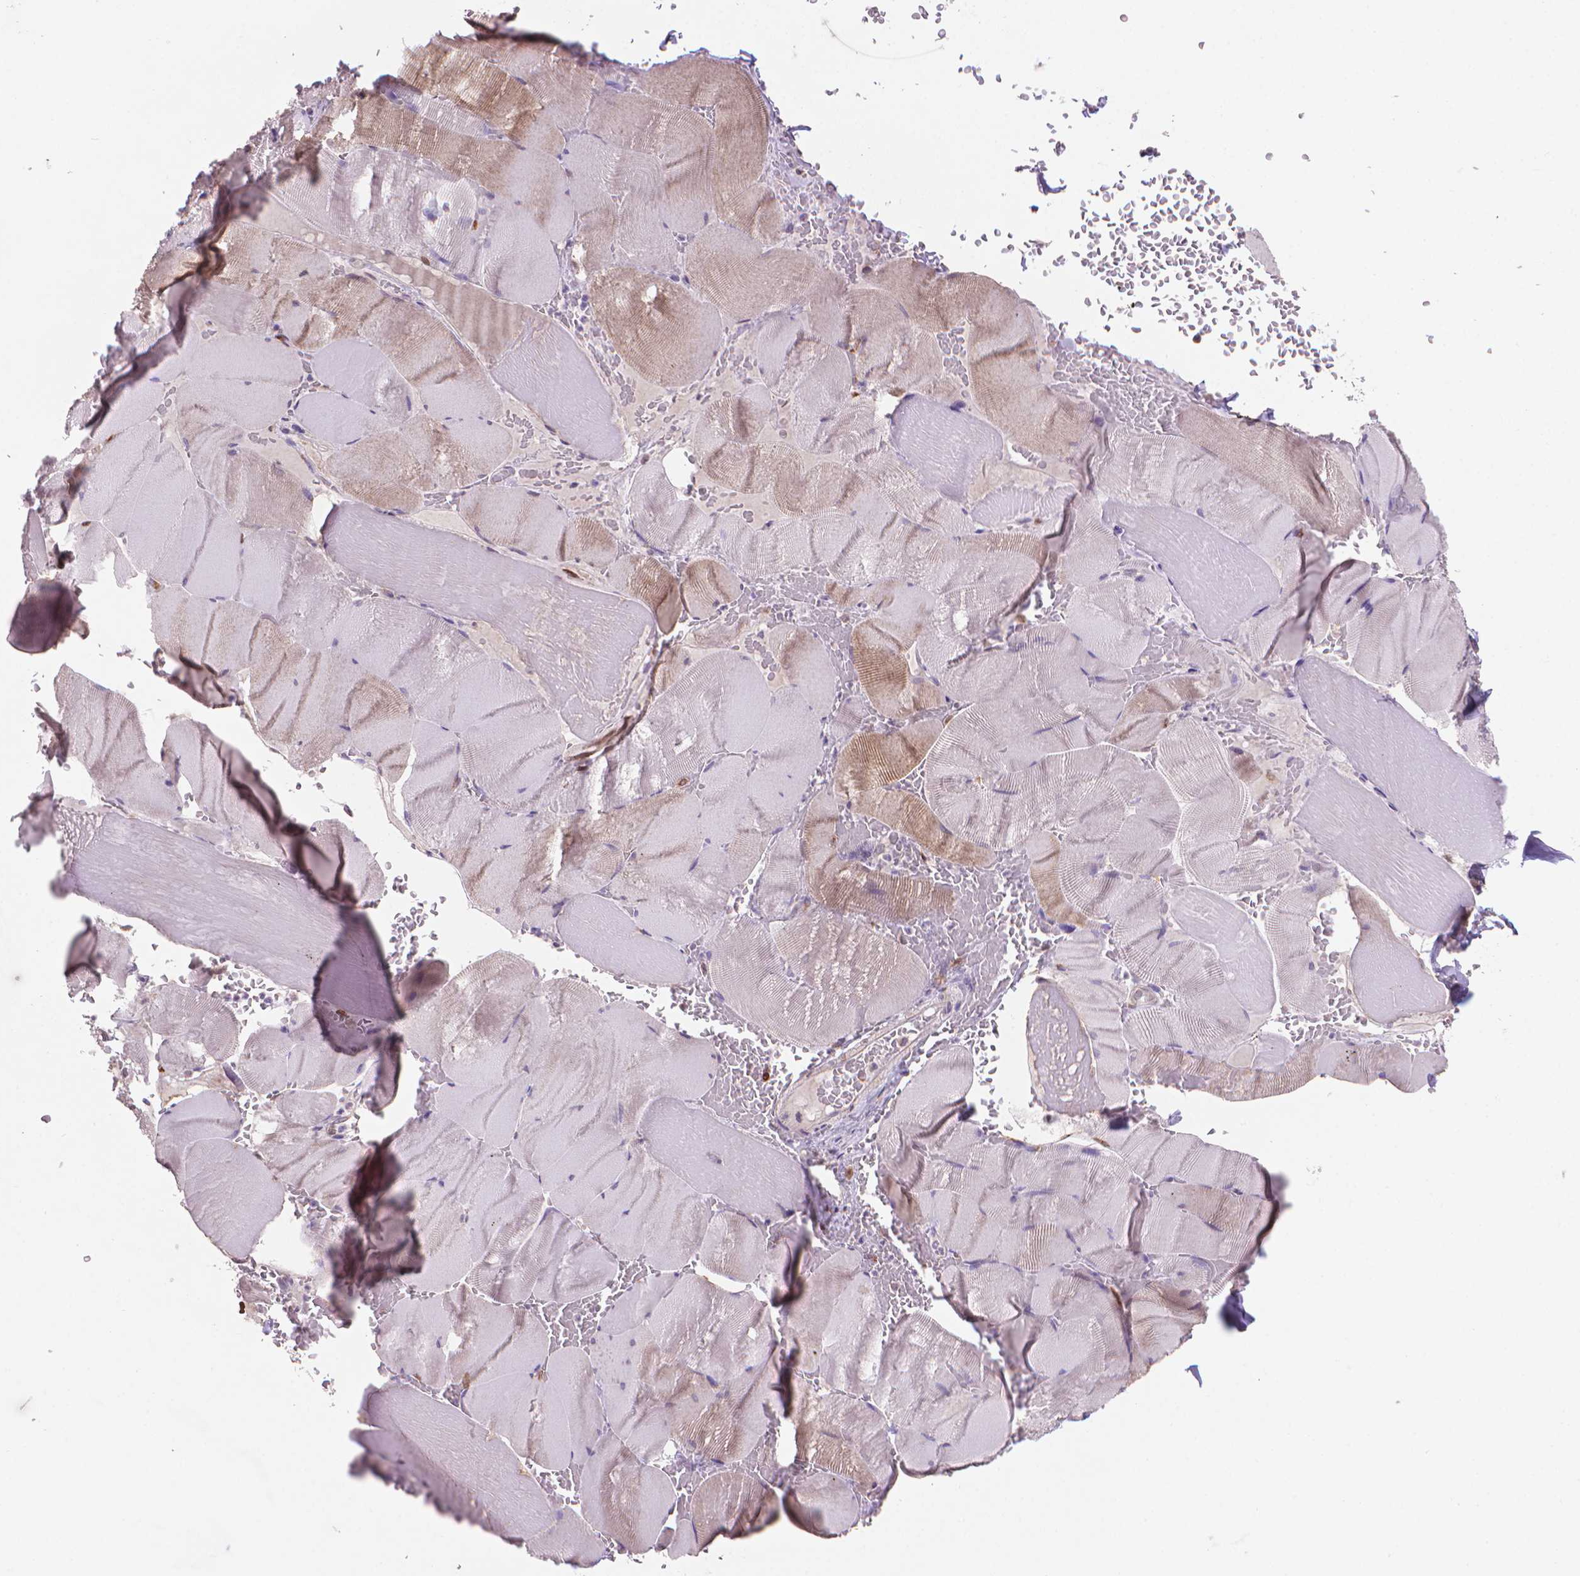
{"staining": {"intensity": "weak", "quantity": "<25%", "location": "cytoplasmic/membranous"}, "tissue": "skeletal muscle", "cell_type": "Myocytes", "image_type": "normal", "snomed": [{"axis": "morphology", "description": "Normal tissue, NOS"}, {"axis": "topography", "description": "Skeletal muscle"}], "caption": "A high-resolution image shows IHC staining of unremarkable skeletal muscle, which shows no significant expression in myocytes.", "gene": "BCL2", "patient": {"sex": "male", "age": 56}}